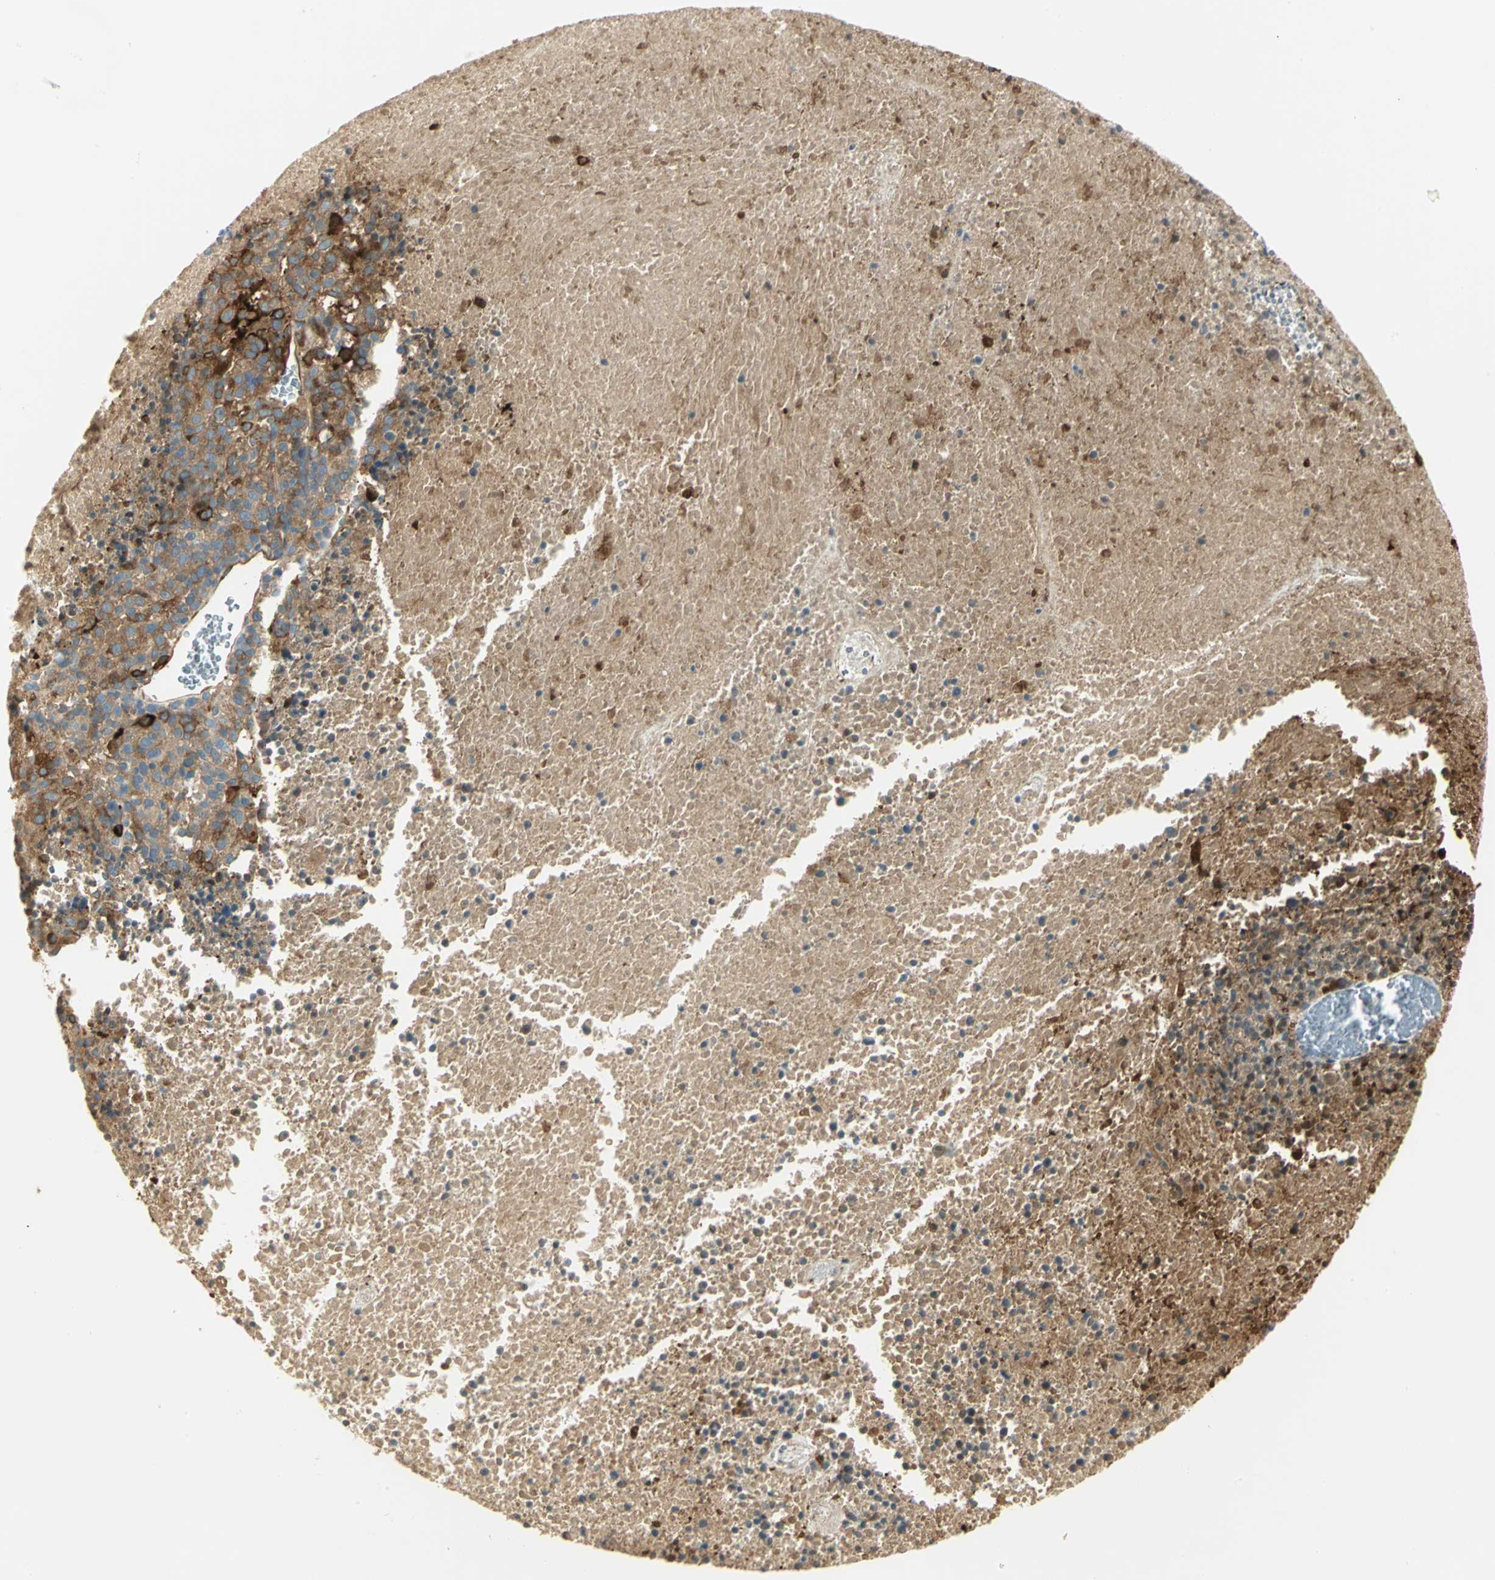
{"staining": {"intensity": "strong", "quantity": ">75%", "location": "cytoplasmic/membranous"}, "tissue": "melanoma", "cell_type": "Tumor cells", "image_type": "cancer", "snomed": [{"axis": "morphology", "description": "Malignant melanoma, Metastatic site"}, {"axis": "topography", "description": "Cerebral cortex"}], "caption": "Immunohistochemistry (IHC) image of neoplastic tissue: human melanoma stained using immunohistochemistry (IHC) demonstrates high levels of strong protein expression localized specifically in the cytoplasmic/membranous of tumor cells, appearing as a cytoplasmic/membranous brown color.", "gene": "WARS1", "patient": {"sex": "female", "age": 52}}